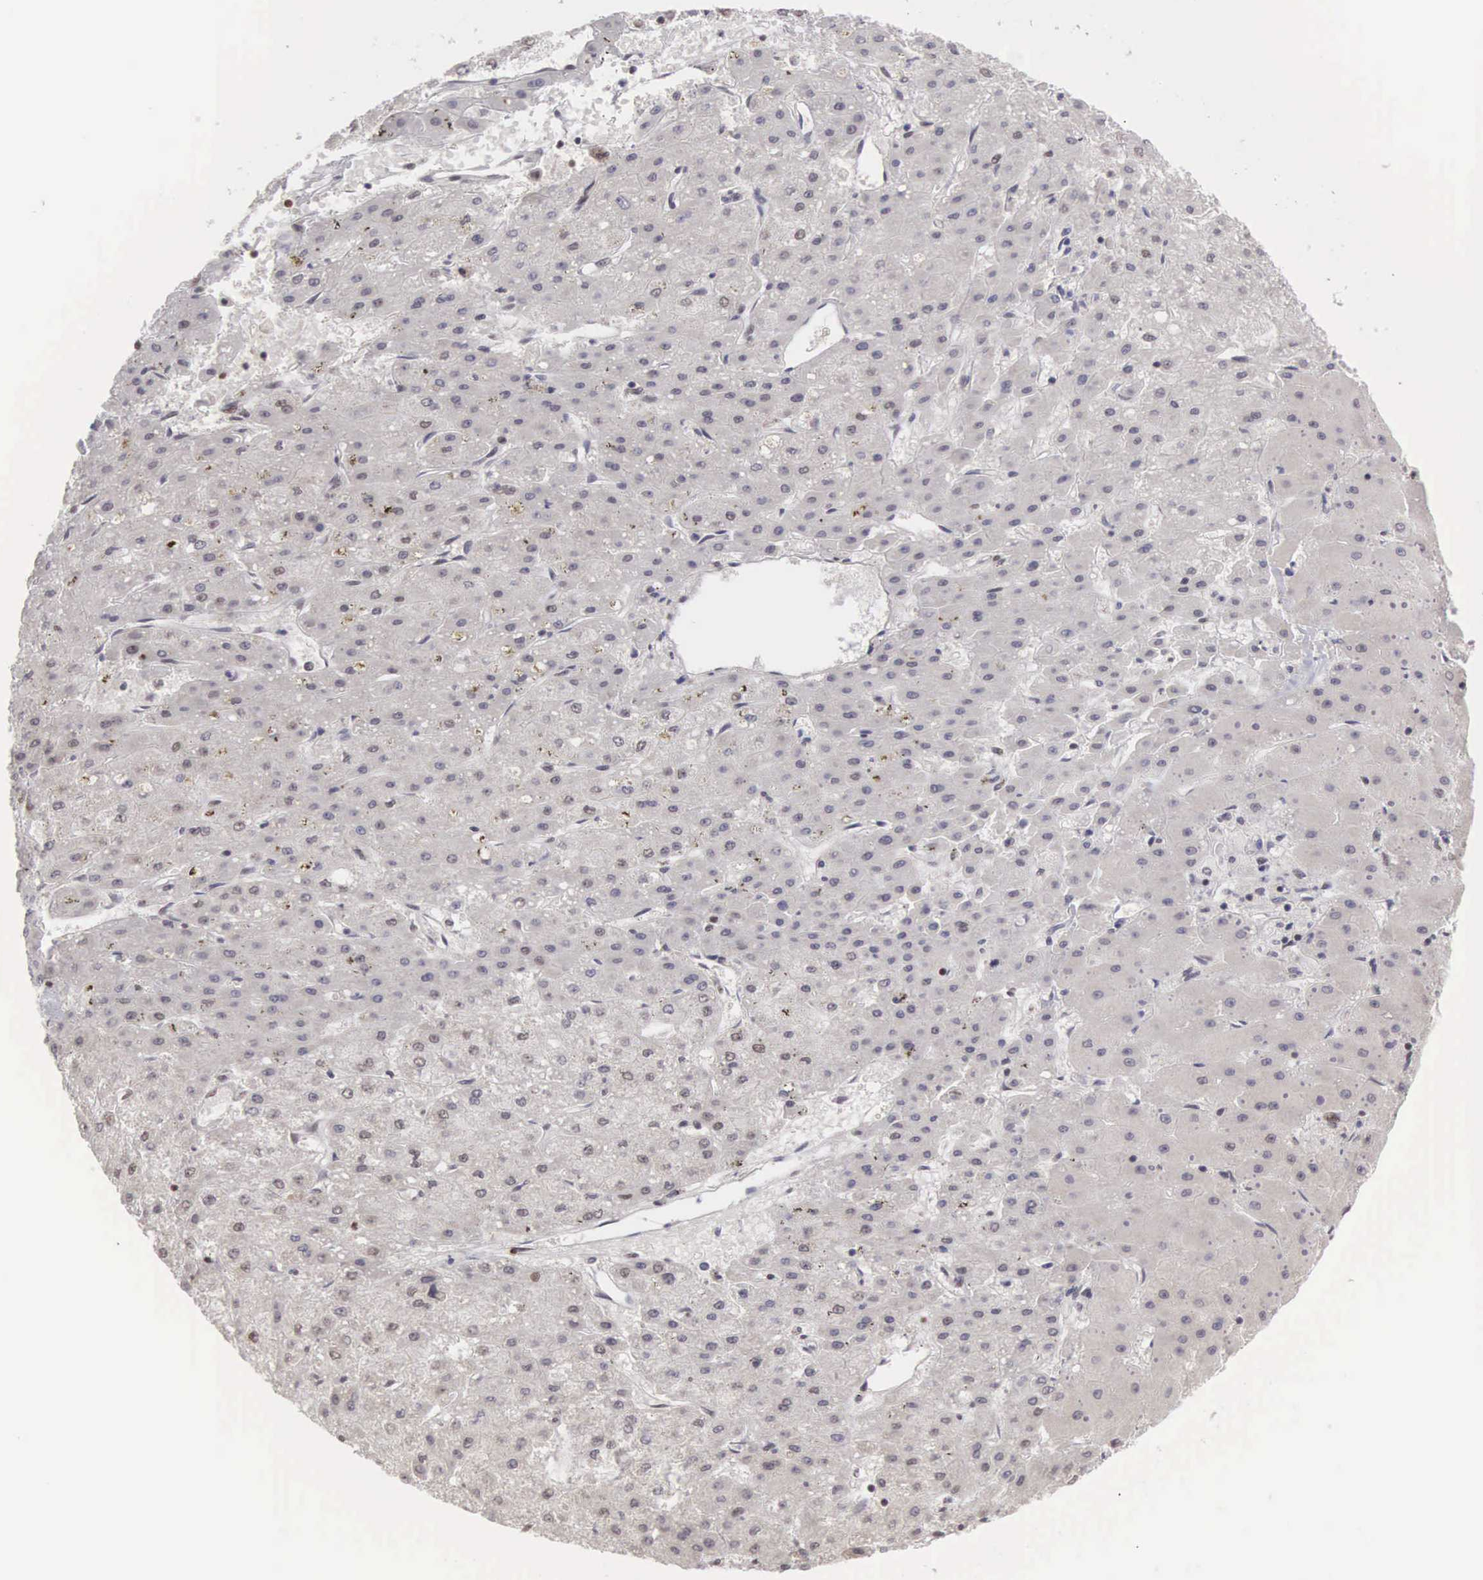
{"staining": {"intensity": "negative", "quantity": "none", "location": "none"}, "tissue": "liver cancer", "cell_type": "Tumor cells", "image_type": "cancer", "snomed": [{"axis": "morphology", "description": "Carcinoma, Hepatocellular, NOS"}, {"axis": "topography", "description": "Liver"}], "caption": "Immunohistochemistry photomicrograph of neoplastic tissue: human liver cancer (hepatocellular carcinoma) stained with DAB (3,3'-diaminobenzidine) exhibits no significant protein positivity in tumor cells.", "gene": "HTATSF1", "patient": {"sex": "female", "age": 52}}